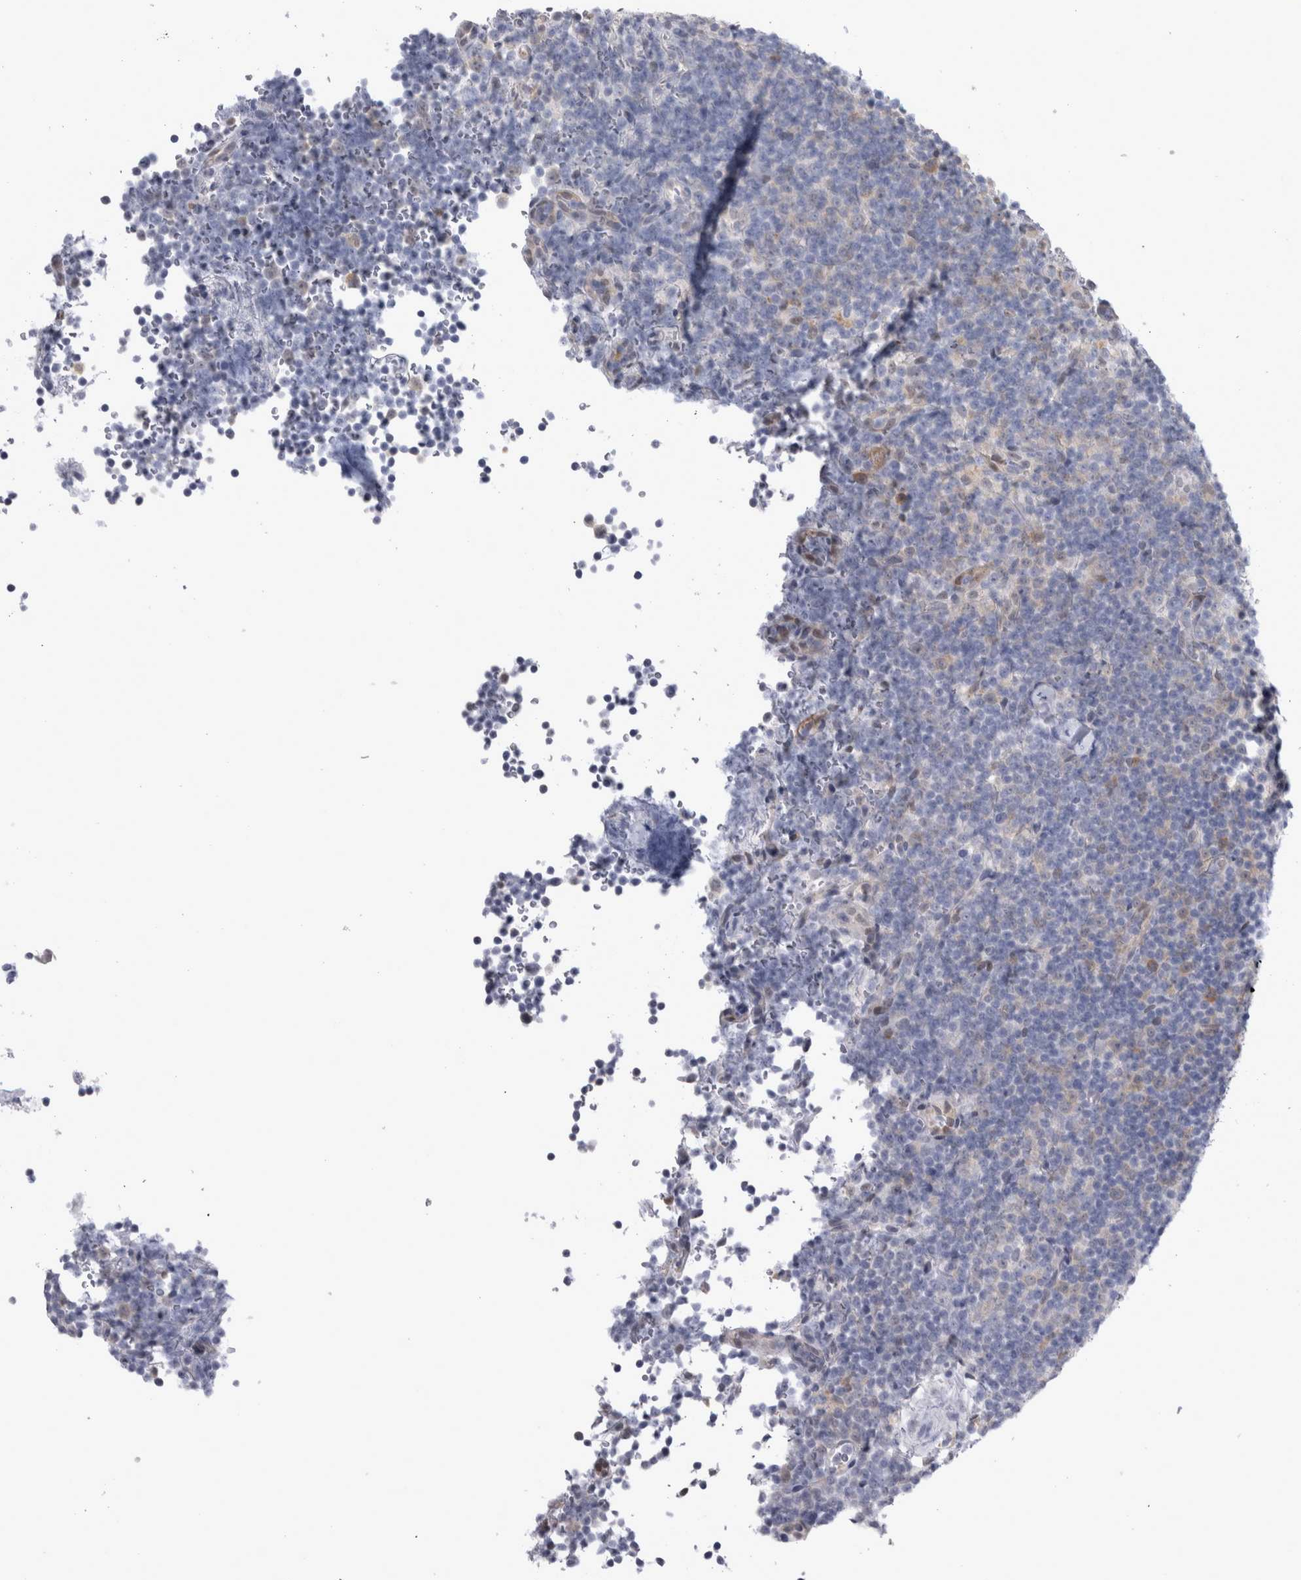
{"staining": {"intensity": "weak", "quantity": "<25%", "location": "cytoplasmic/membranous"}, "tissue": "lymphoma", "cell_type": "Tumor cells", "image_type": "cancer", "snomed": [{"axis": "morphology", "description": "Malignant lymphoma, non-Hodgkin's type, Low grade"}, {"axis": "topography", "description": "Lymph node"}], "caption": "Immunohistochemistry (IHC) of lymphoma reveals no staining in tumor cells. The staining was performed using DAB (3,3'-diaminobenzidine) to visualize the protein expression in brown, while the nuclei were stained in blue with hematoxylin (Magnification: 20x).", "gene": "ACOT7", "patient": {"sex": "female", "age": 67}}